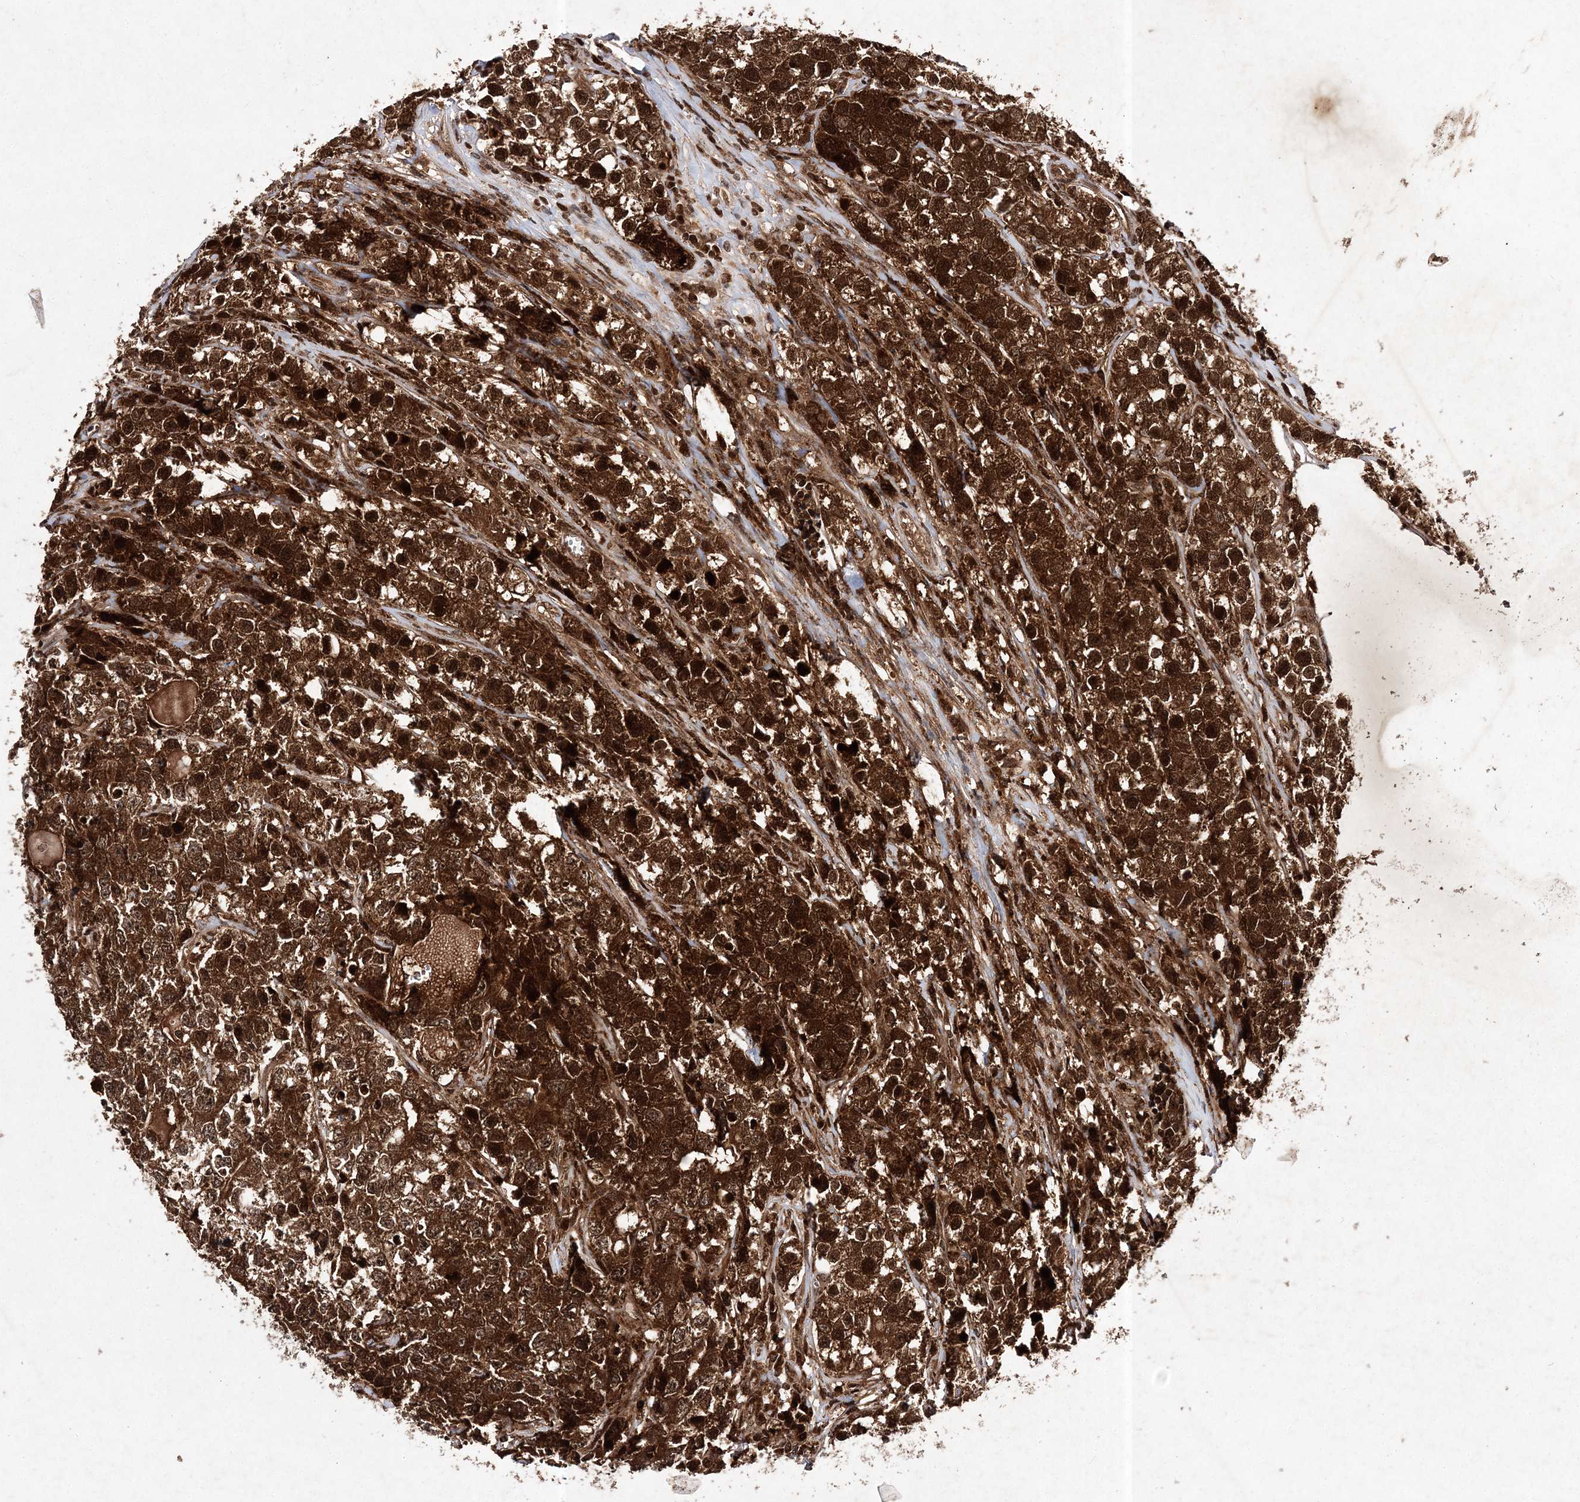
{"staining": {"intensity": "strong", "quantity": ">75%", "location": "cytoplasmic/membranous,nuclear"}, "tissue": "testis cancer", "cell_type": "Tumor cells", "image_type": "cancer", "snomed": [{"axis": "morphology", "description": "Seminoma, NOS"}, {"axis": "morphology", "description": "Carcinoma, Embryonal, NOS"}, {"axis": "topography", "description": "Testis"}], "caption": "Immunohistochemical staining of human testis seminoma exhibits strong cytoplasmic/membranous and nuclear protein staining in approximately >75% of tumor cells.", "gene": "NIF3L1", "patient": {"sex": "male", "age": 43}}